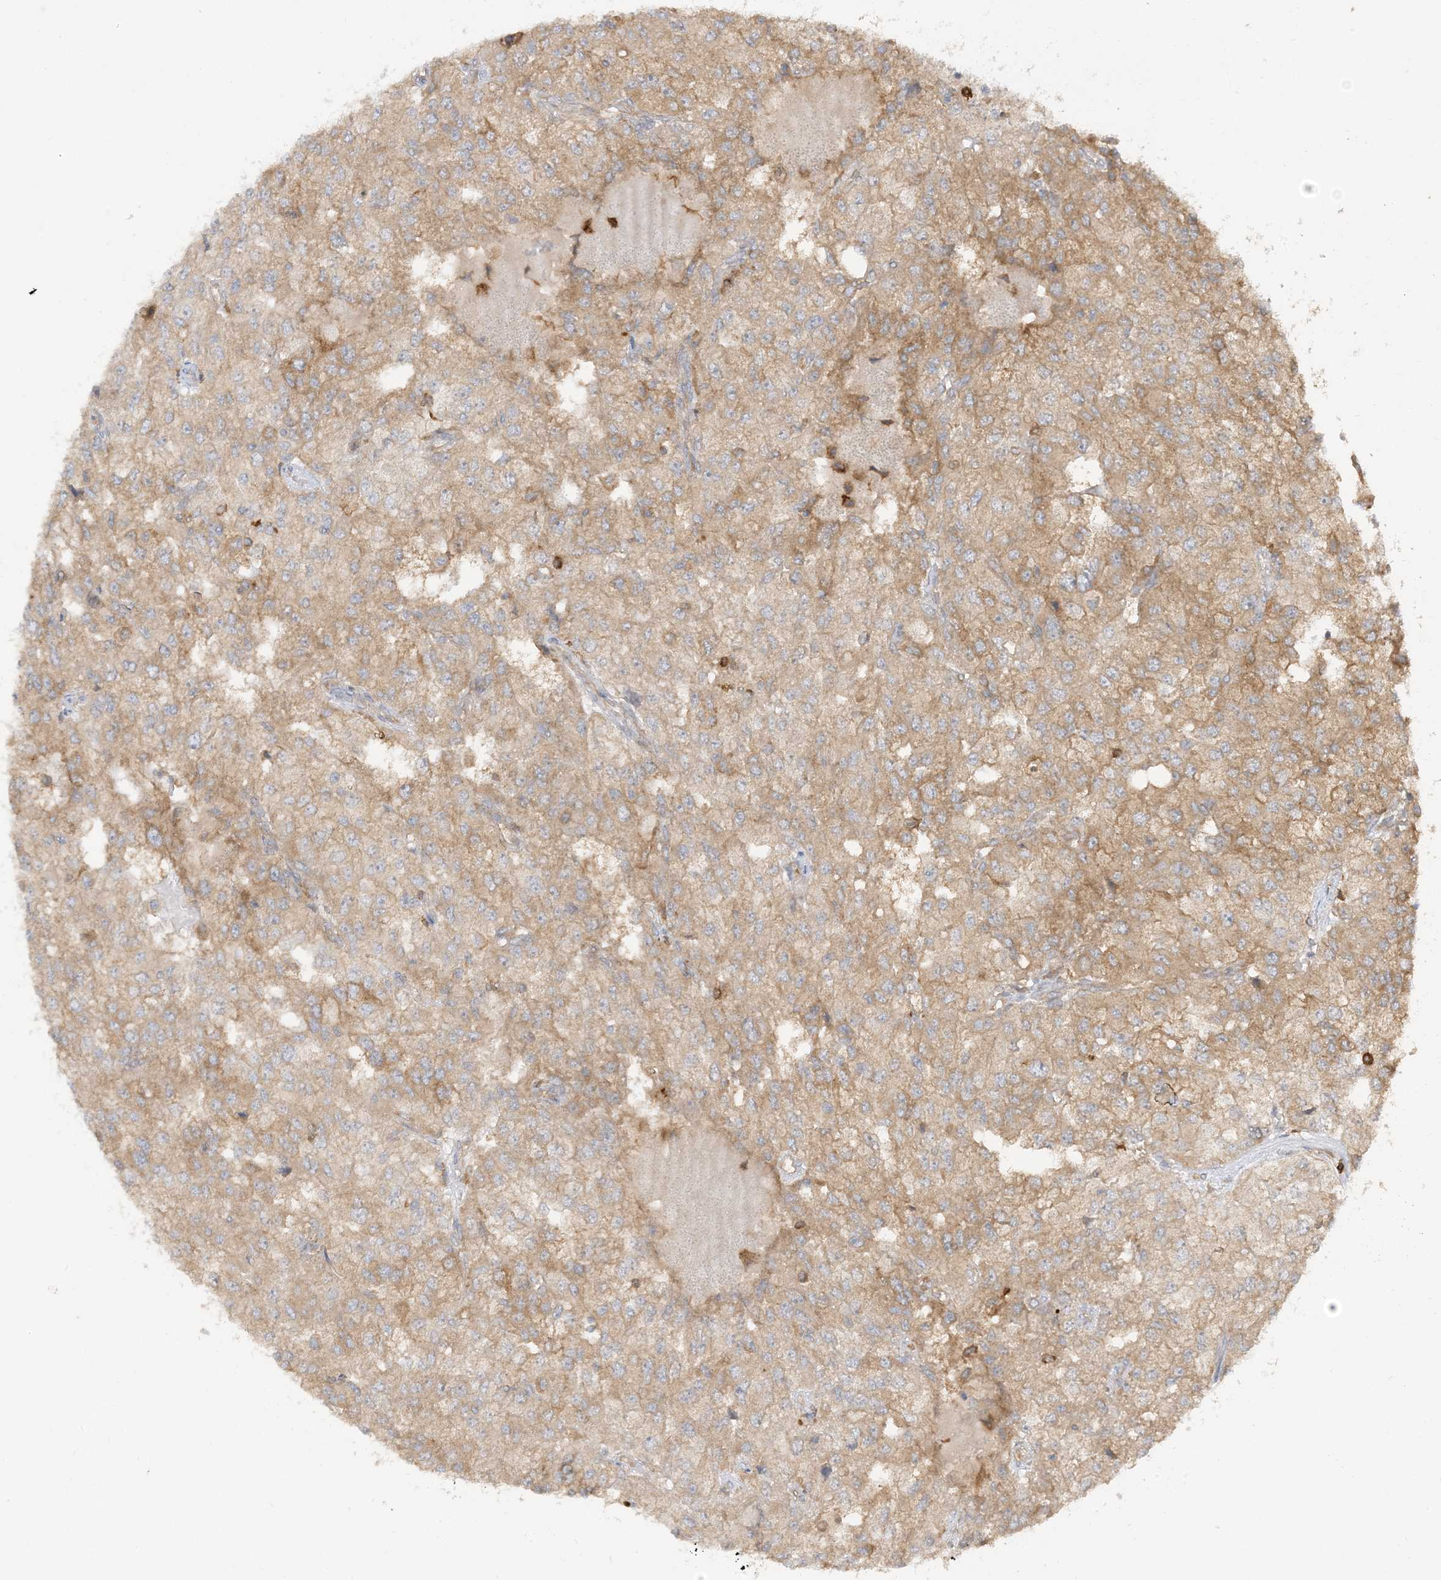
{"staining": {"intensity": "weak", "quantity": ">75%", "location": "cytoplasmic/membranous"}, "tissue": "renal cancer", "cell_type": "Tumor cells", "image_type": "cancer", "snomed": [{"axis": "morphology", "description": "Adenocarcinoma, NOS"}, {"axis": "topography", "description": "Kidney"}], "caption": "A photomicrograph of human renal cancer (adenocarcinoma) stained for a protein displays weak cytoplasmic/membranous brown staining in tumor cells. (DAB IHC with brightfield microscopy, high magnification).", "gene": "PHACTR2", "patient": {"sex": "female", "age": 54}}